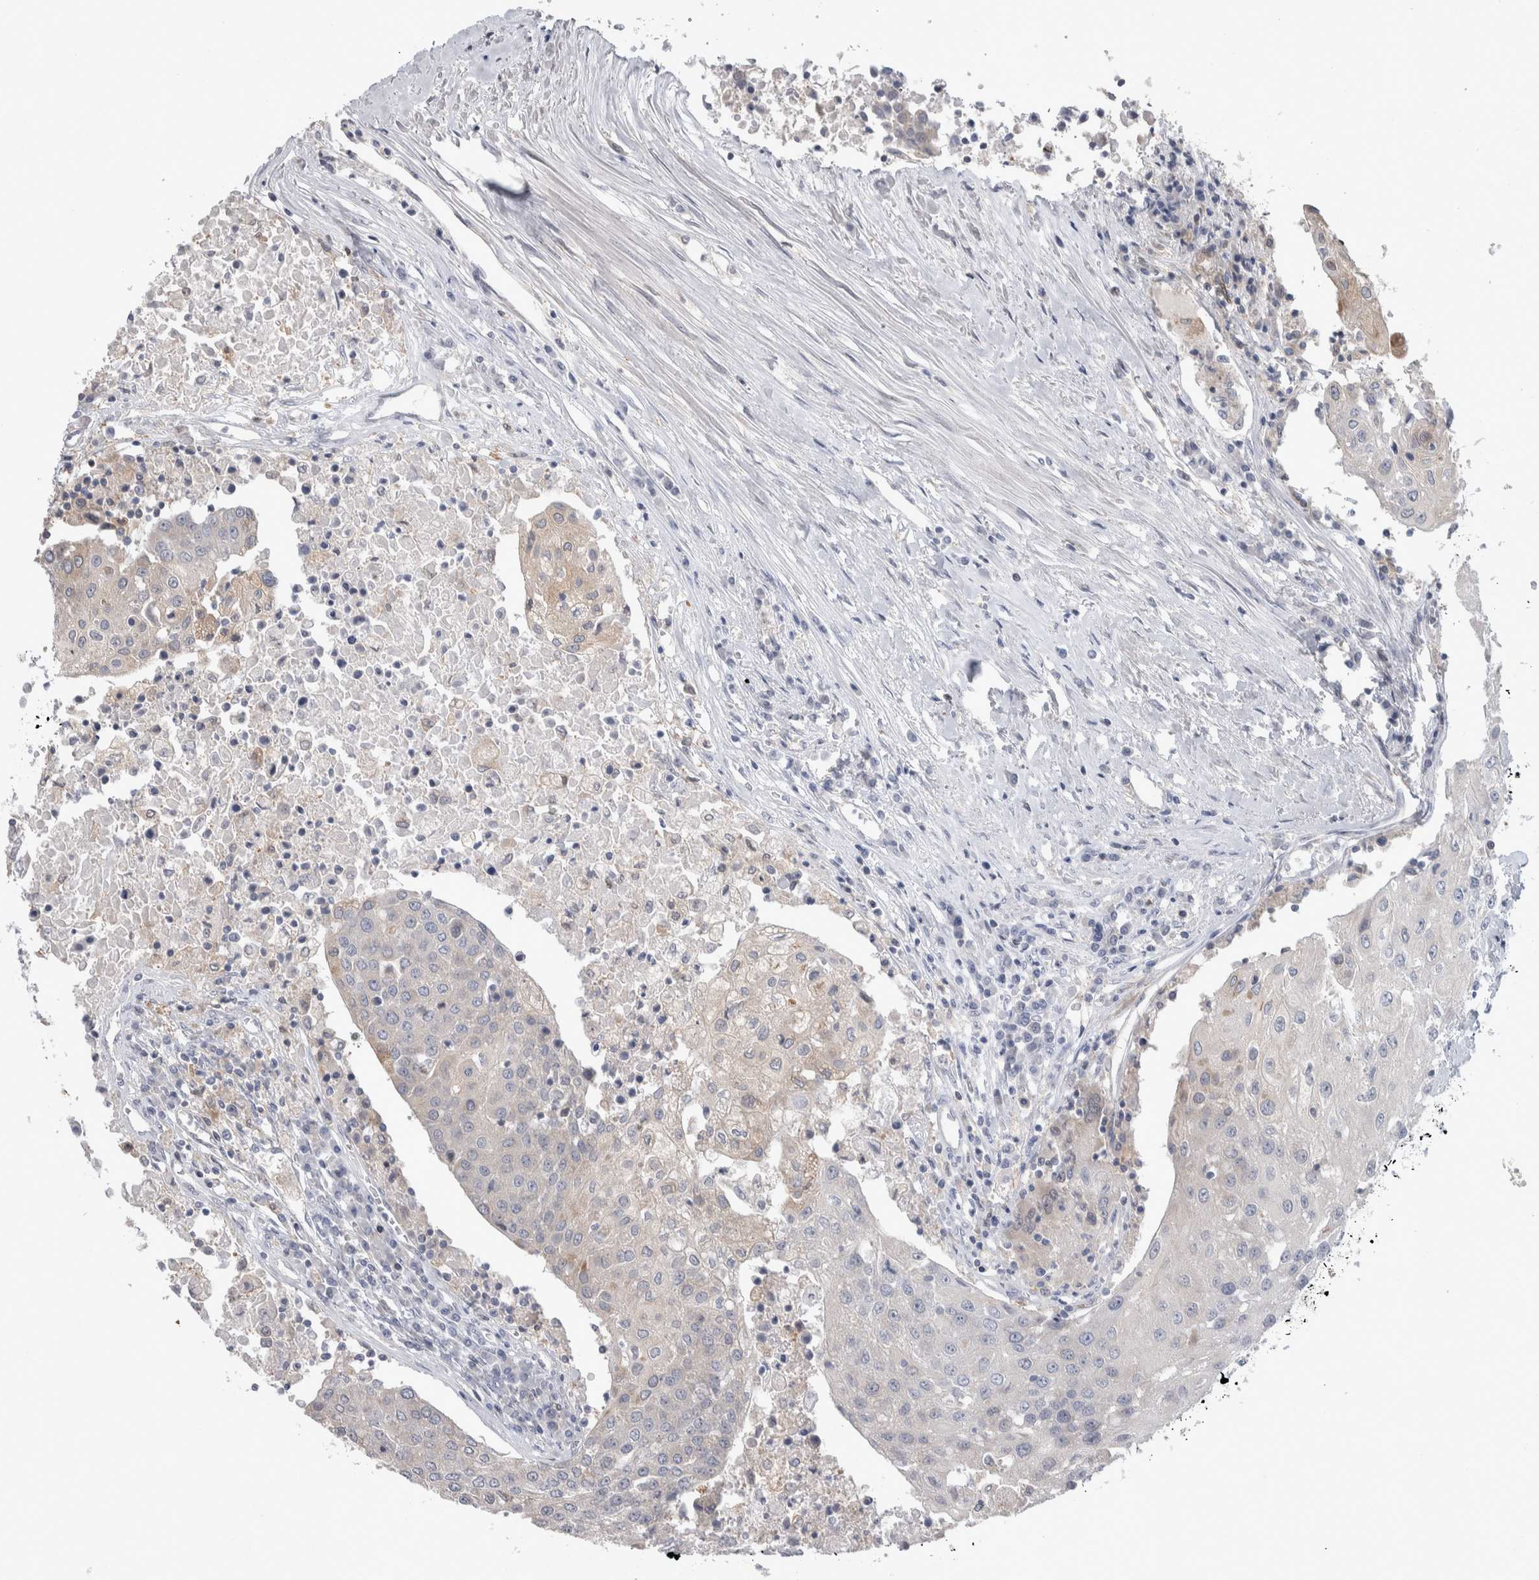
{"staining": {"intensity": "weak", "quantity": "<25%", "location": "cytoplasmic/membranous"}, "tissue": "urothelial cancer", "cell_type": "Tumor cells", "image_type": "cancer", "snomed": [{"axis": "morphology", "description": "Urothelial carcinoma, High grade"}, {"axis": "topography", "description": "Urinary bladder"}], "caption": "Tumor cells are negative for protein expression in human urothelial carcinoma (high-grade).", "gene": "HTATIP2", "patient": {"sex": "female", "age": 85}}